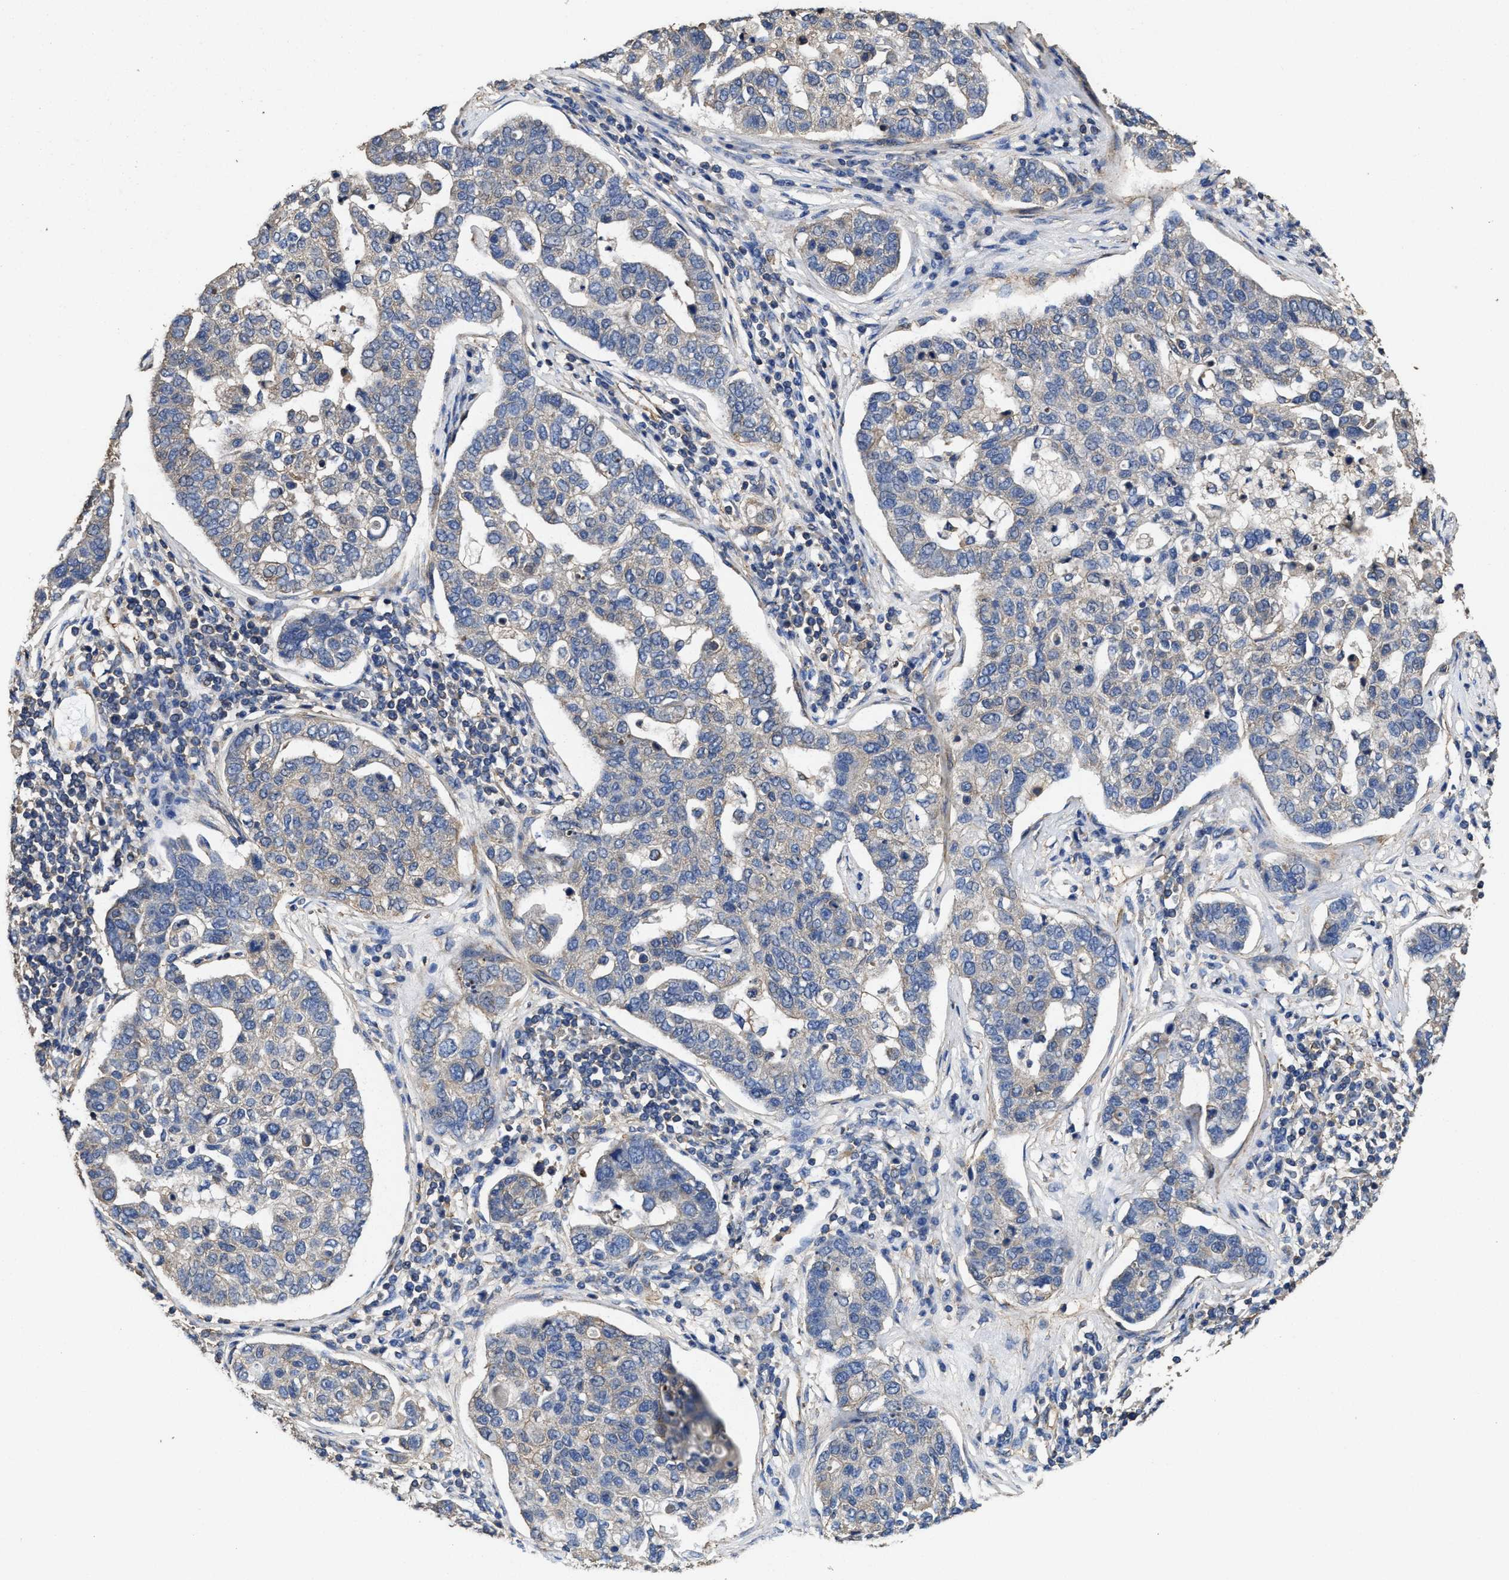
{"staining": {"intensity": "weak", "quantity": "<25%", "location": "cytoplasmic/membranous"}, "tissue": "pancreatic cancer", "cell_type": "Tumor cells", "image_type": "cancer", "snomed": [{"axis": "morphology", "description": "Adenocarcinoma, NOS"}, {"axis": "topography", "description": "Pancreas"}], "caption": "A high-resolution image shows IHC staining of pancreatic adenocarcinoma, which exhibits no significant positivity in tumor cells.", "gene": "SFXN4", "patient": {"sex": "female", "age": 61}}